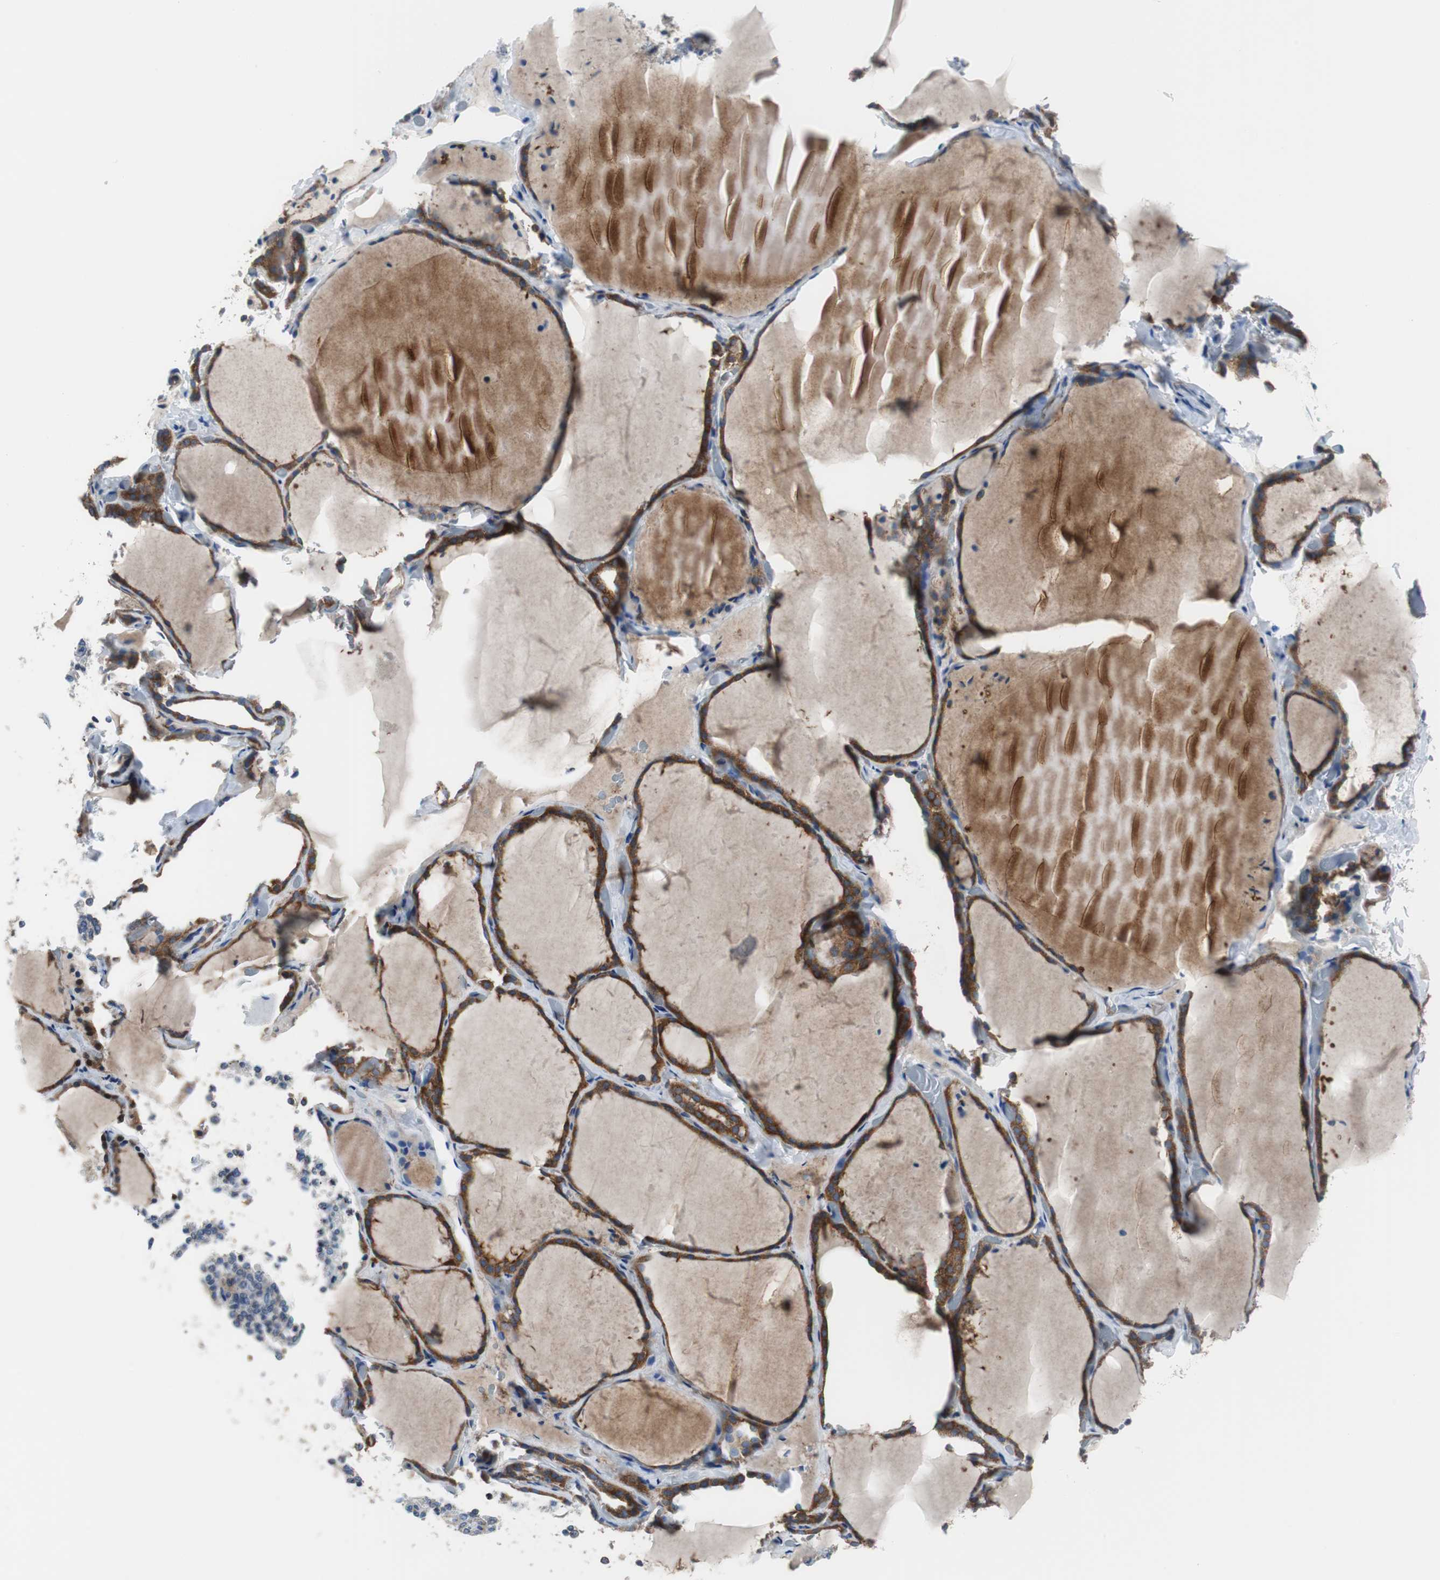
{"staining": {"intensity": "strong", "quantity": ">75%", "location": "cytoplasmic/membranous"}, "tissue": "thyroid gland", "cell_type": "Glandular cells", "image_type": "normal", "snomed": [{"axis": "morphology", "description": "Normal tissue, NOS"}, {"axis": "topography", "description": "Thyroid gland"}], "caption": "DAB immunohistochemical staining of benign human thyroid gland reveals strong cytoplasmic/membranous protein positivity in about >75% of glandular cells.", "gene": "BRAF", "patient": {"sex": "female", "age": 22}}